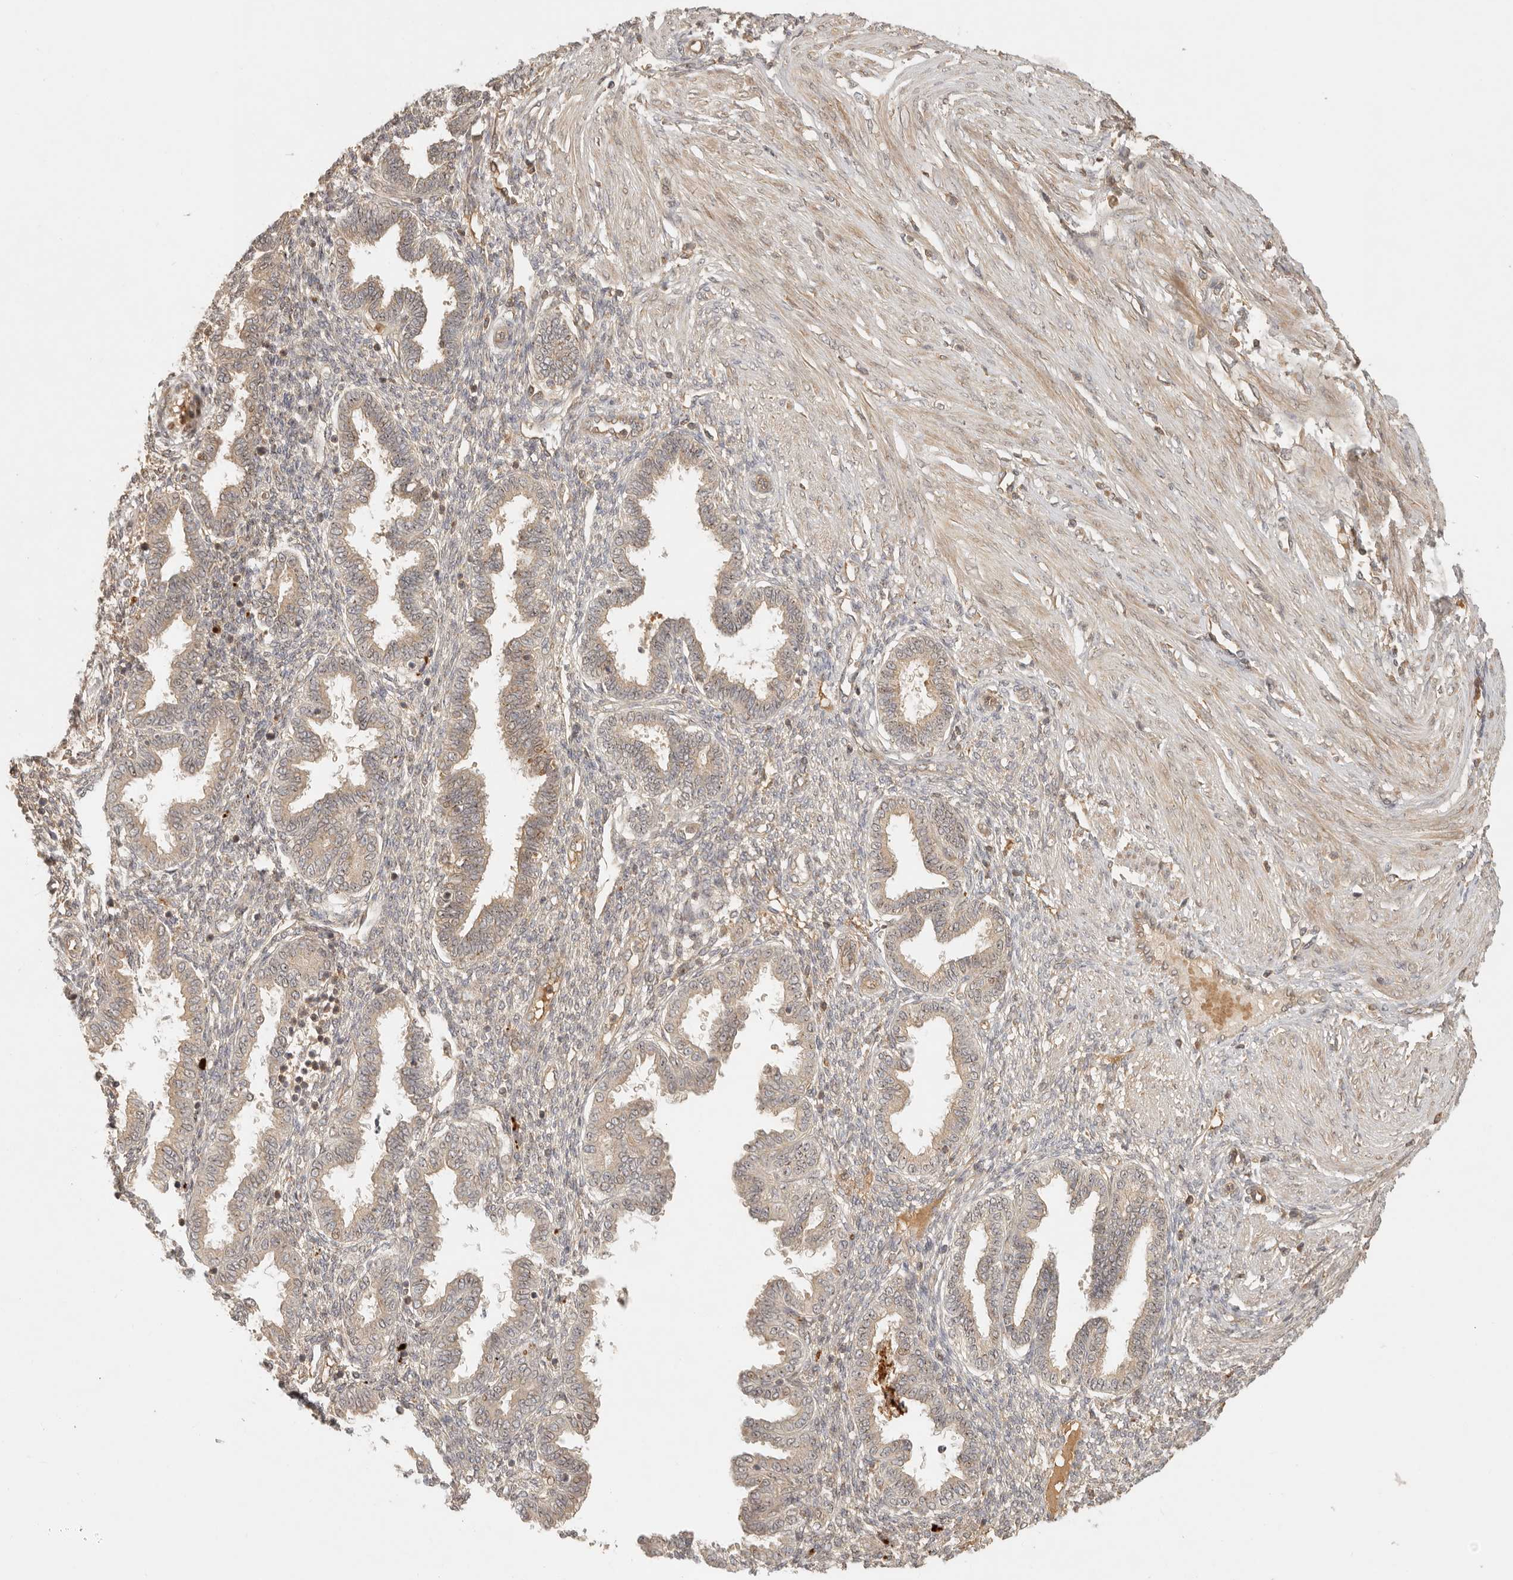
{"staining": {"intensity": "weak", "quantity": "<25%", "location": "cytoplasmic/membranous"}, "tissue": "endometrium", "cell_type": "Cells in endometrial stroma", "image_type": "normal", "snomed": [{"axis": "morphology", "description": "Normal tissue, NOS"}, {"axis": "topography", "description": "Endometrium"}], "caption": "IHC image of normal endometrium: human endometrium stained with DAB (3,3'-diaminobenzidine) shows no significant protein expression in cells in endometrial stroma.", "gene": "ANKRD61", "patient": {"sex": "female", "age": 33}}